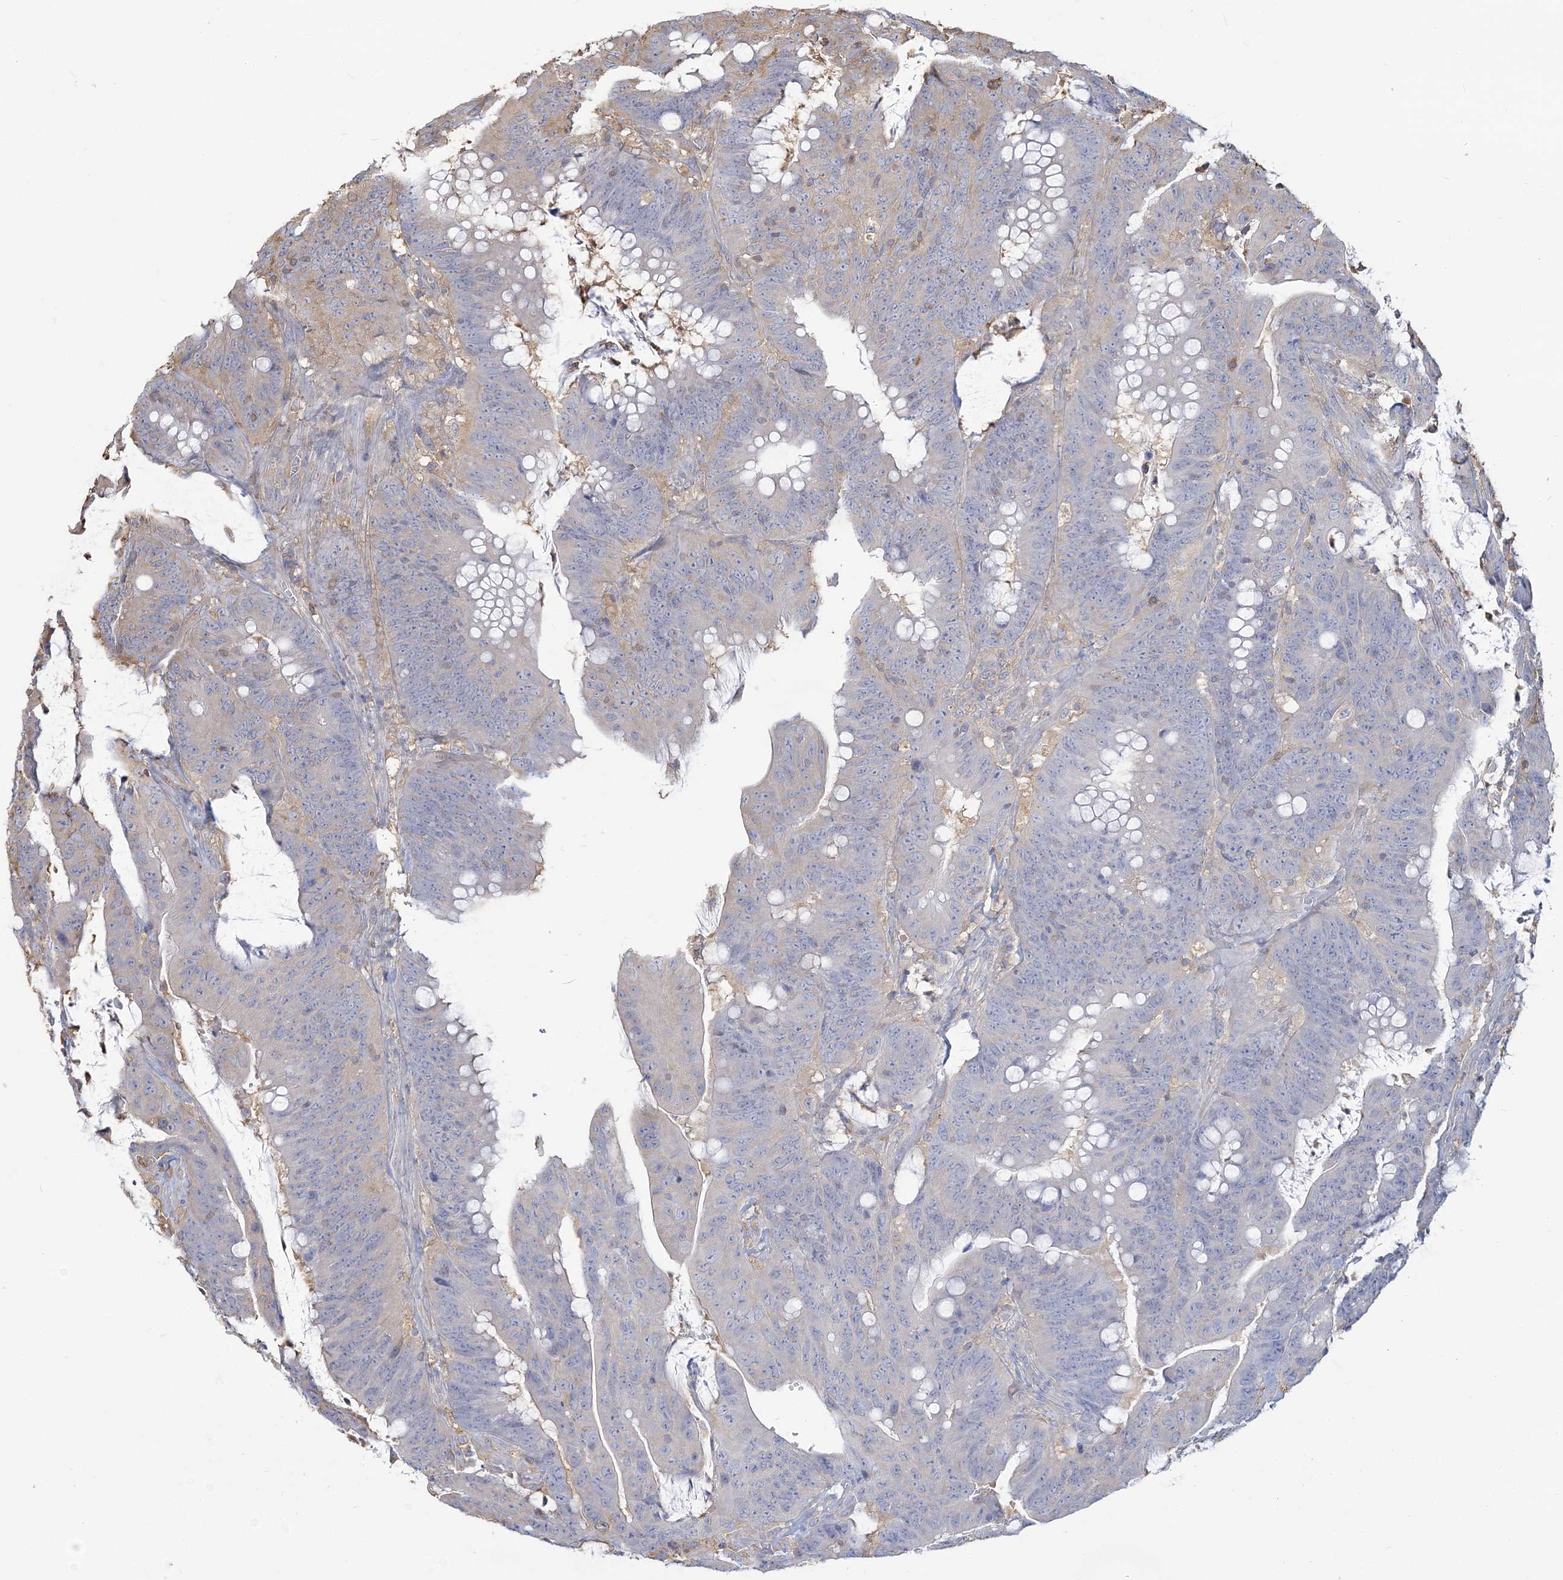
{"staining": {"intensity": "negative", "quantity": "none", "location": "none"}, "tissue": "colorectal cancer", "cell_type": "Tumor cells", "image_type": "cancer", "snomed": [{"axis": "morphology", "description": "Adenocarcinoma, NOS"}, {"axis": "topography", "description": "Colon"}], "caption": "DAB immunohistochemical staining of adenocarcinoma (colorectal) displays no significant staining in tumor cells.", "gene": "ANKS1A", "patient": {"sex": "male", "age": 45}}